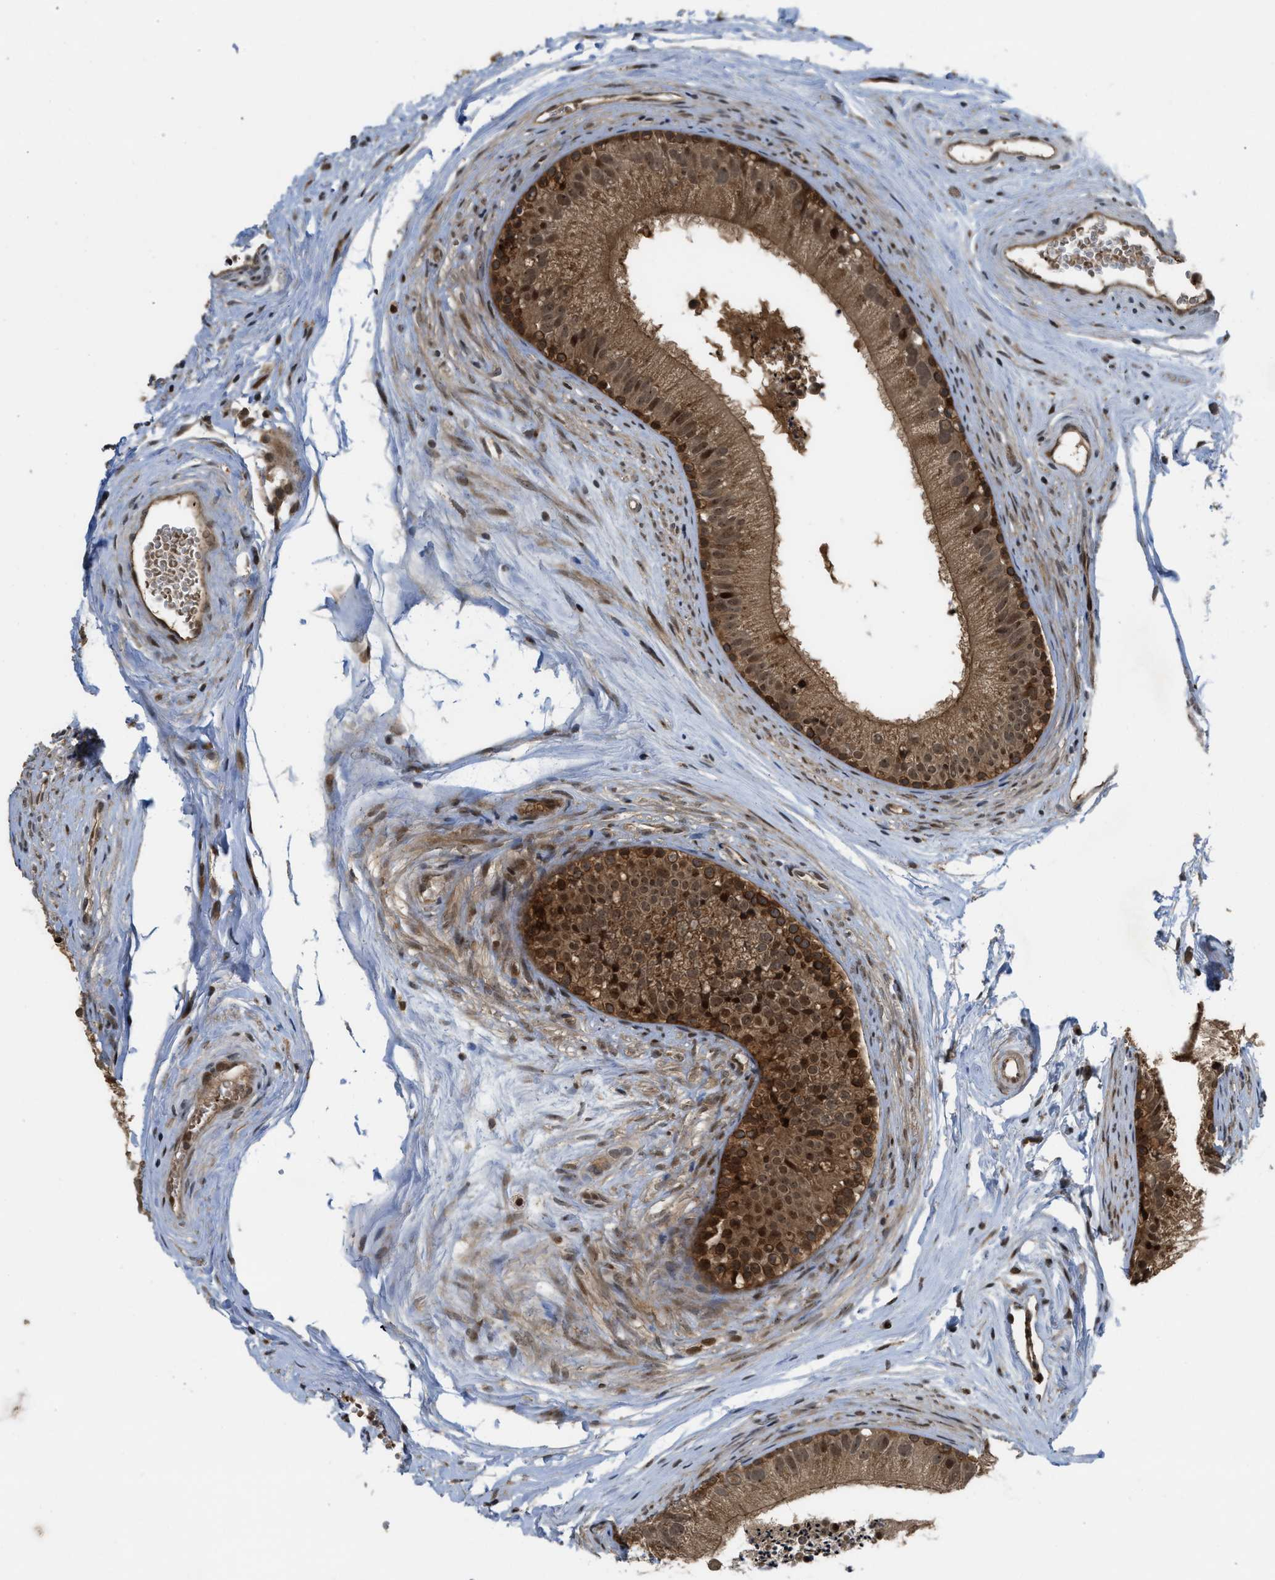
{"staining": {"intensity": "moderate", "quantity": ">75%", "location": "cytoplasmic/membranous"}, "tissue": "epididymis", "cell_type": "Glandular cells", "image_type": "normal", "snomed": [{"axis": "morphology", "description": "Normal tissue, NOS"}, {"axis": "topography", "description": "Epididymis"}], "caption": "Protein expression analysis of unremarkable human epididymis reveals moderate cytoplasmic/membranous expression in approximately >75% of glandular cells.", "gene": "DNAJC28", "patient": {"sex": "male", "age": 56}}